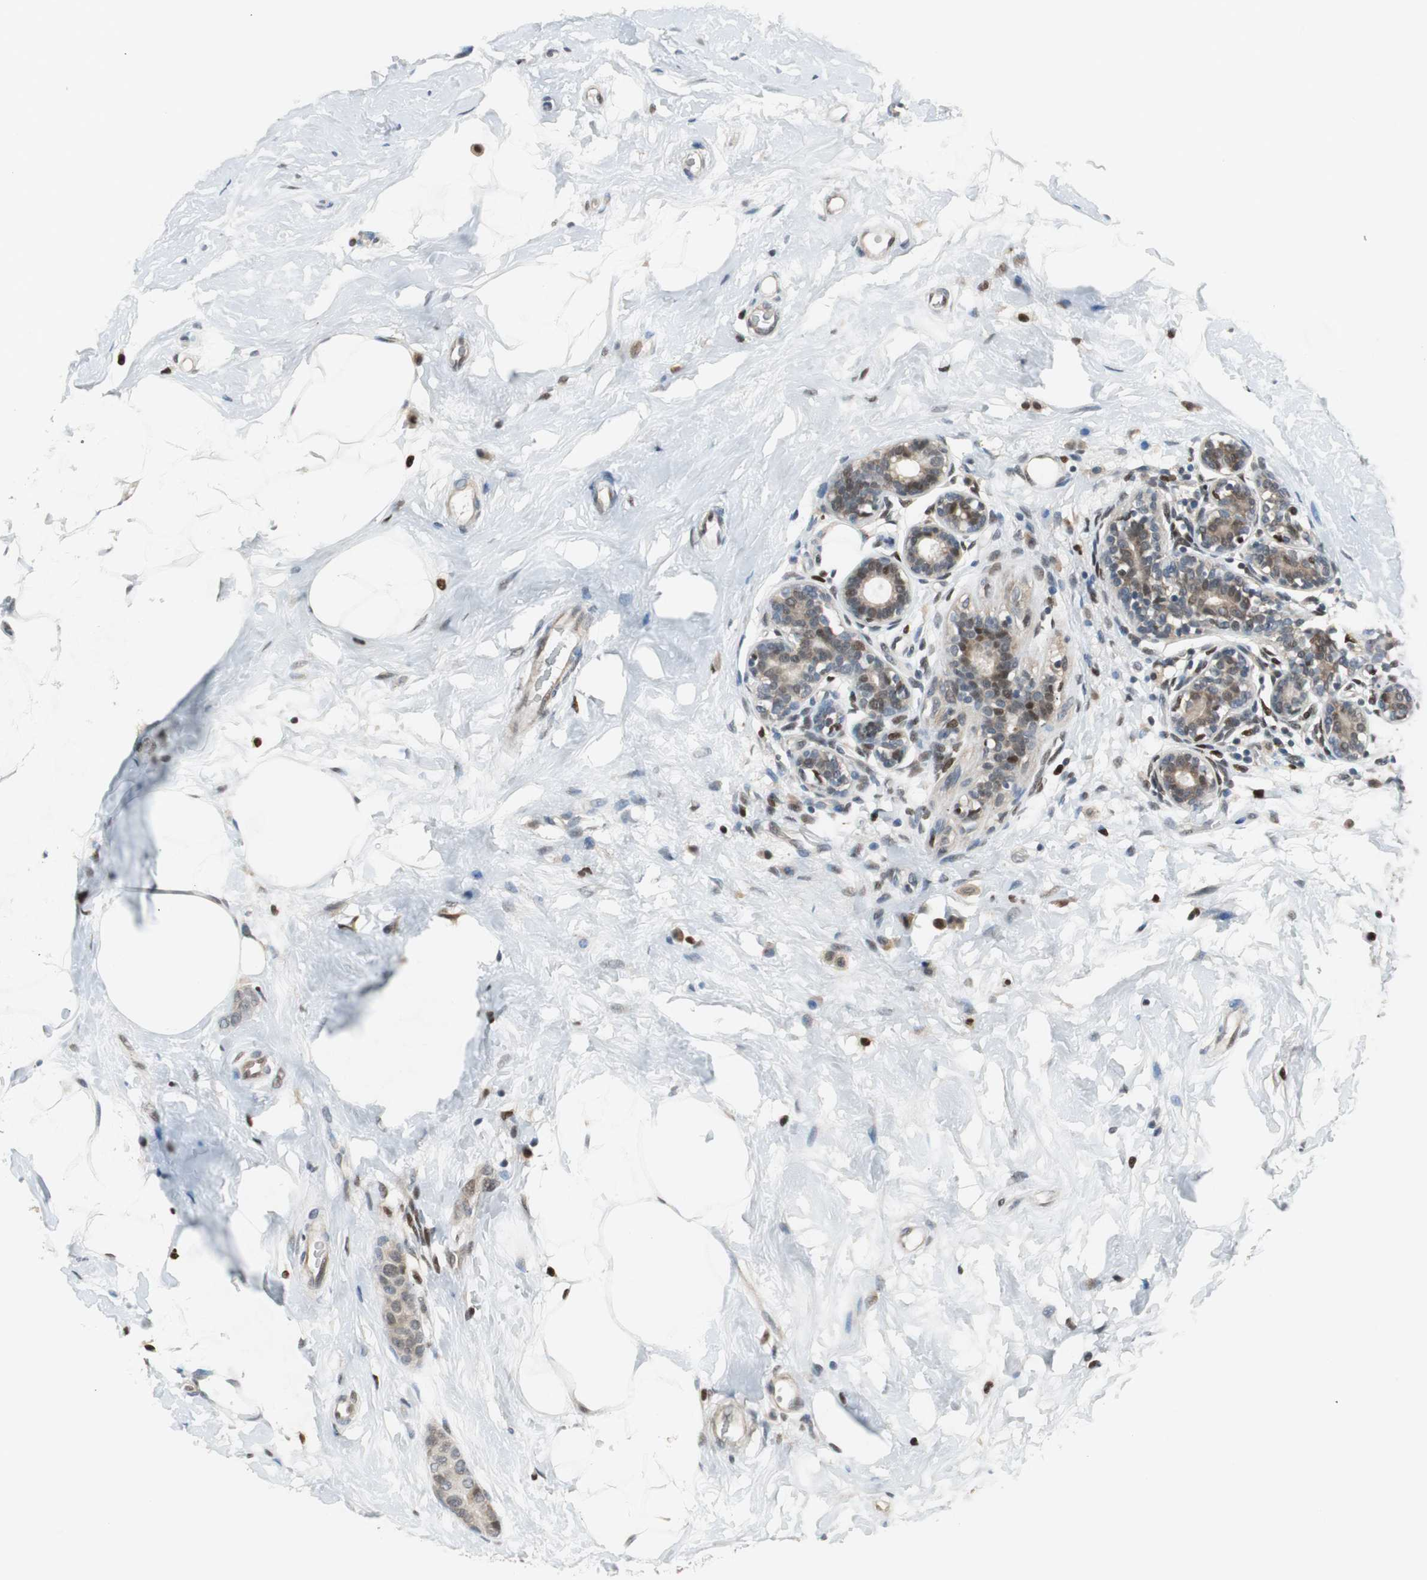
{"staining": {"intensity": "moderate", "quantity": "25%-75%", "location": "nuclear"}, "tissue": "breast cancer", "cell_type": "Tumor cells", "image_type": "cancer", "snomed": [{"axis": "morphology", "description": "Lobular carcinoma, in situ"}, {"axis": "morphology", "description": "Lobular carcinoma"}, {"axis": "topography", "description": "Breast"}], "caption": "Protein positivity by immunohistochemistry demonstrates moderate nuclear staining in approximately 25%-75% of tumor cells in breast cancer (lobular carcinoma). The staining is performed using DAB brown chromogen to label protein expression. The nuclei are counter-stained blue using hematoxylin.", "gene": "MAFB", "patient": {"sex": "female", "age": 41}}